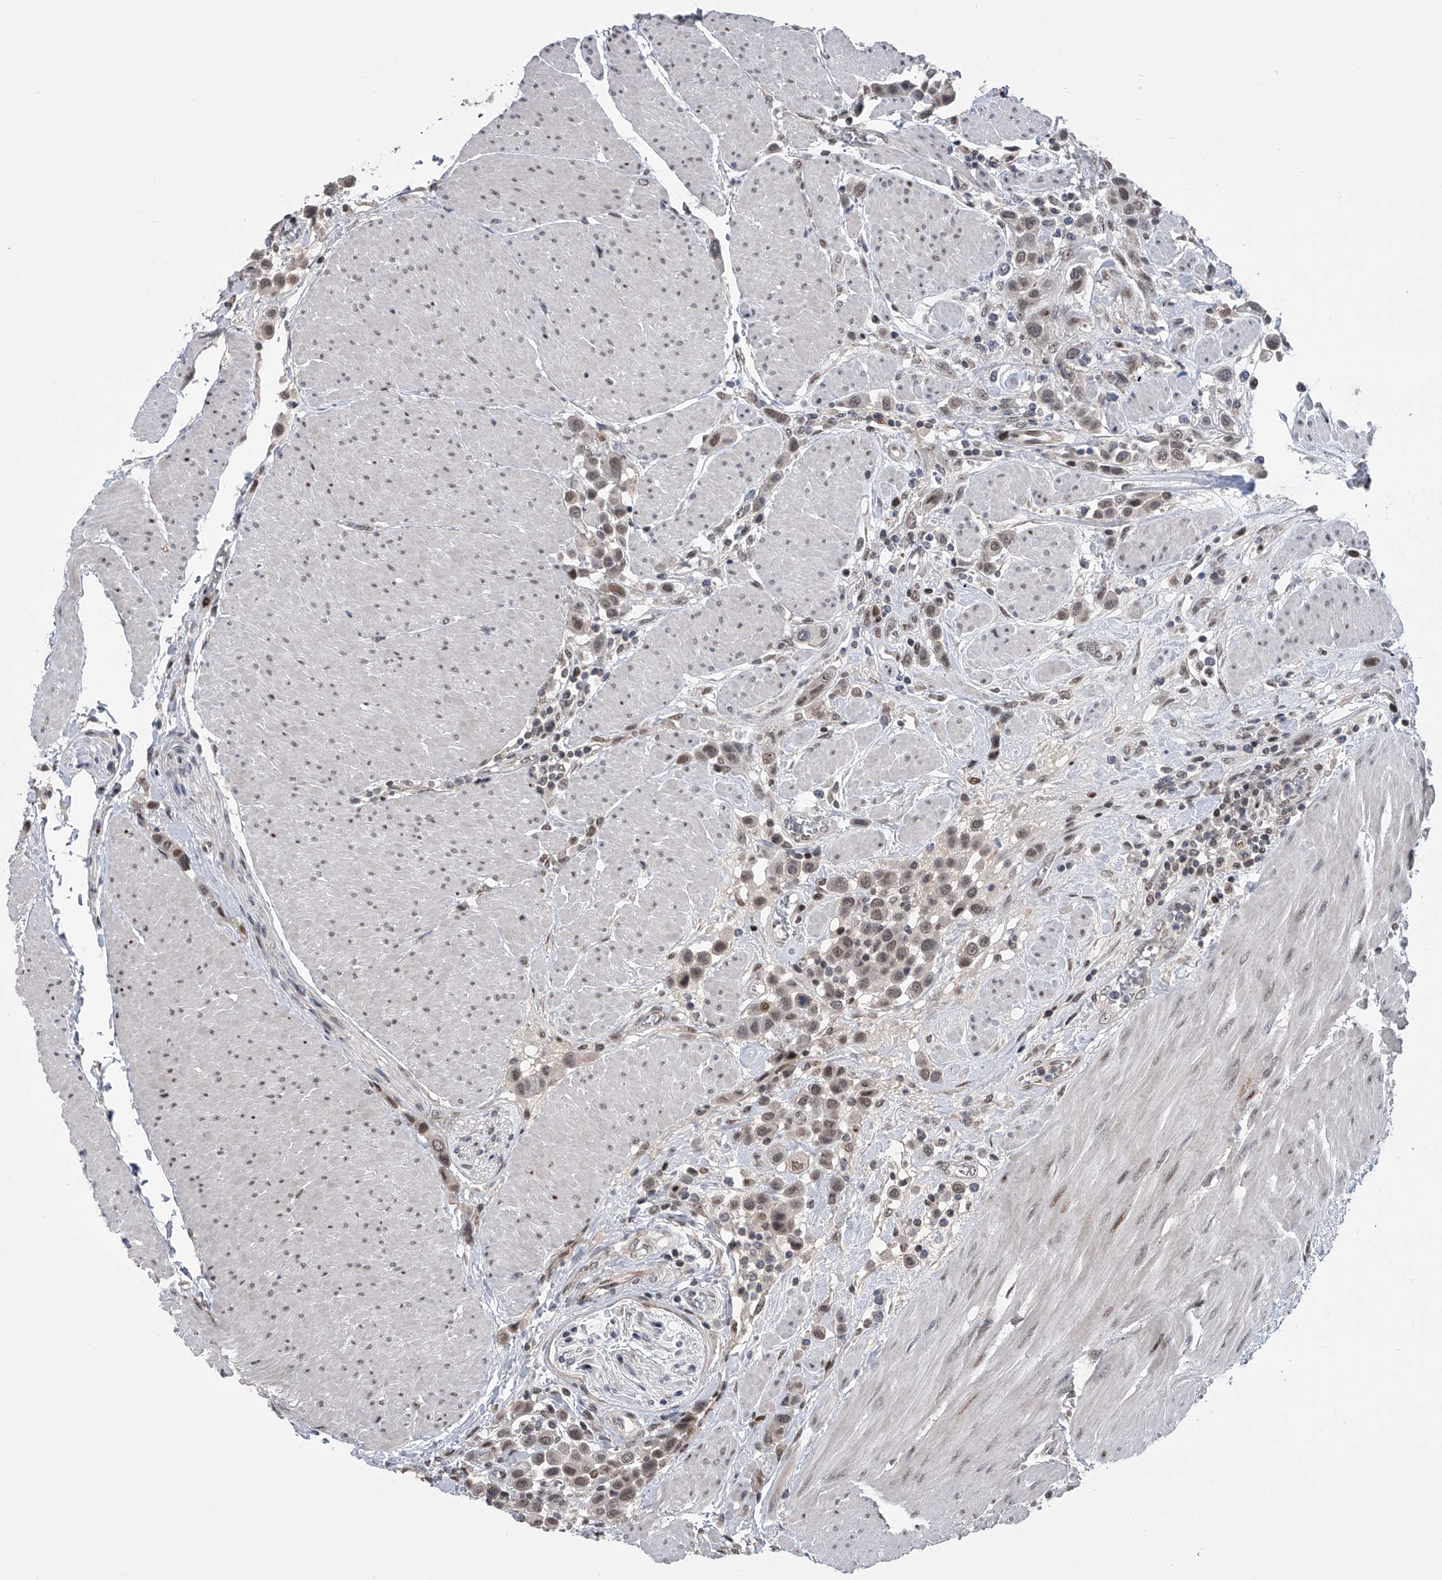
{"staining": {"intensity": "weak", "quantity": "25%-75%", "location": "nuclear"}, "tissue": "urothelial cancer", "cell_type": "Tumor cells", "image_type": "cancer", "snomed": [{"axis": "morphology", "description": "Urothelial carcinoma, High grade"}, {"axis": "topography", "description": "Urinary bladder"}], "caption": "The histopathology image shows staining of urothelial cancer, revealing weak nuclear protein expression (brown color) within tumor cells. Using DAB (3,3'-diaminobenzidine) (brown) and hematoxylin (blue) stains, captured at high magnification using brightfield microscopy.", "gene": "ZNF426", "patient": {"sex": "male", "age": 50}}